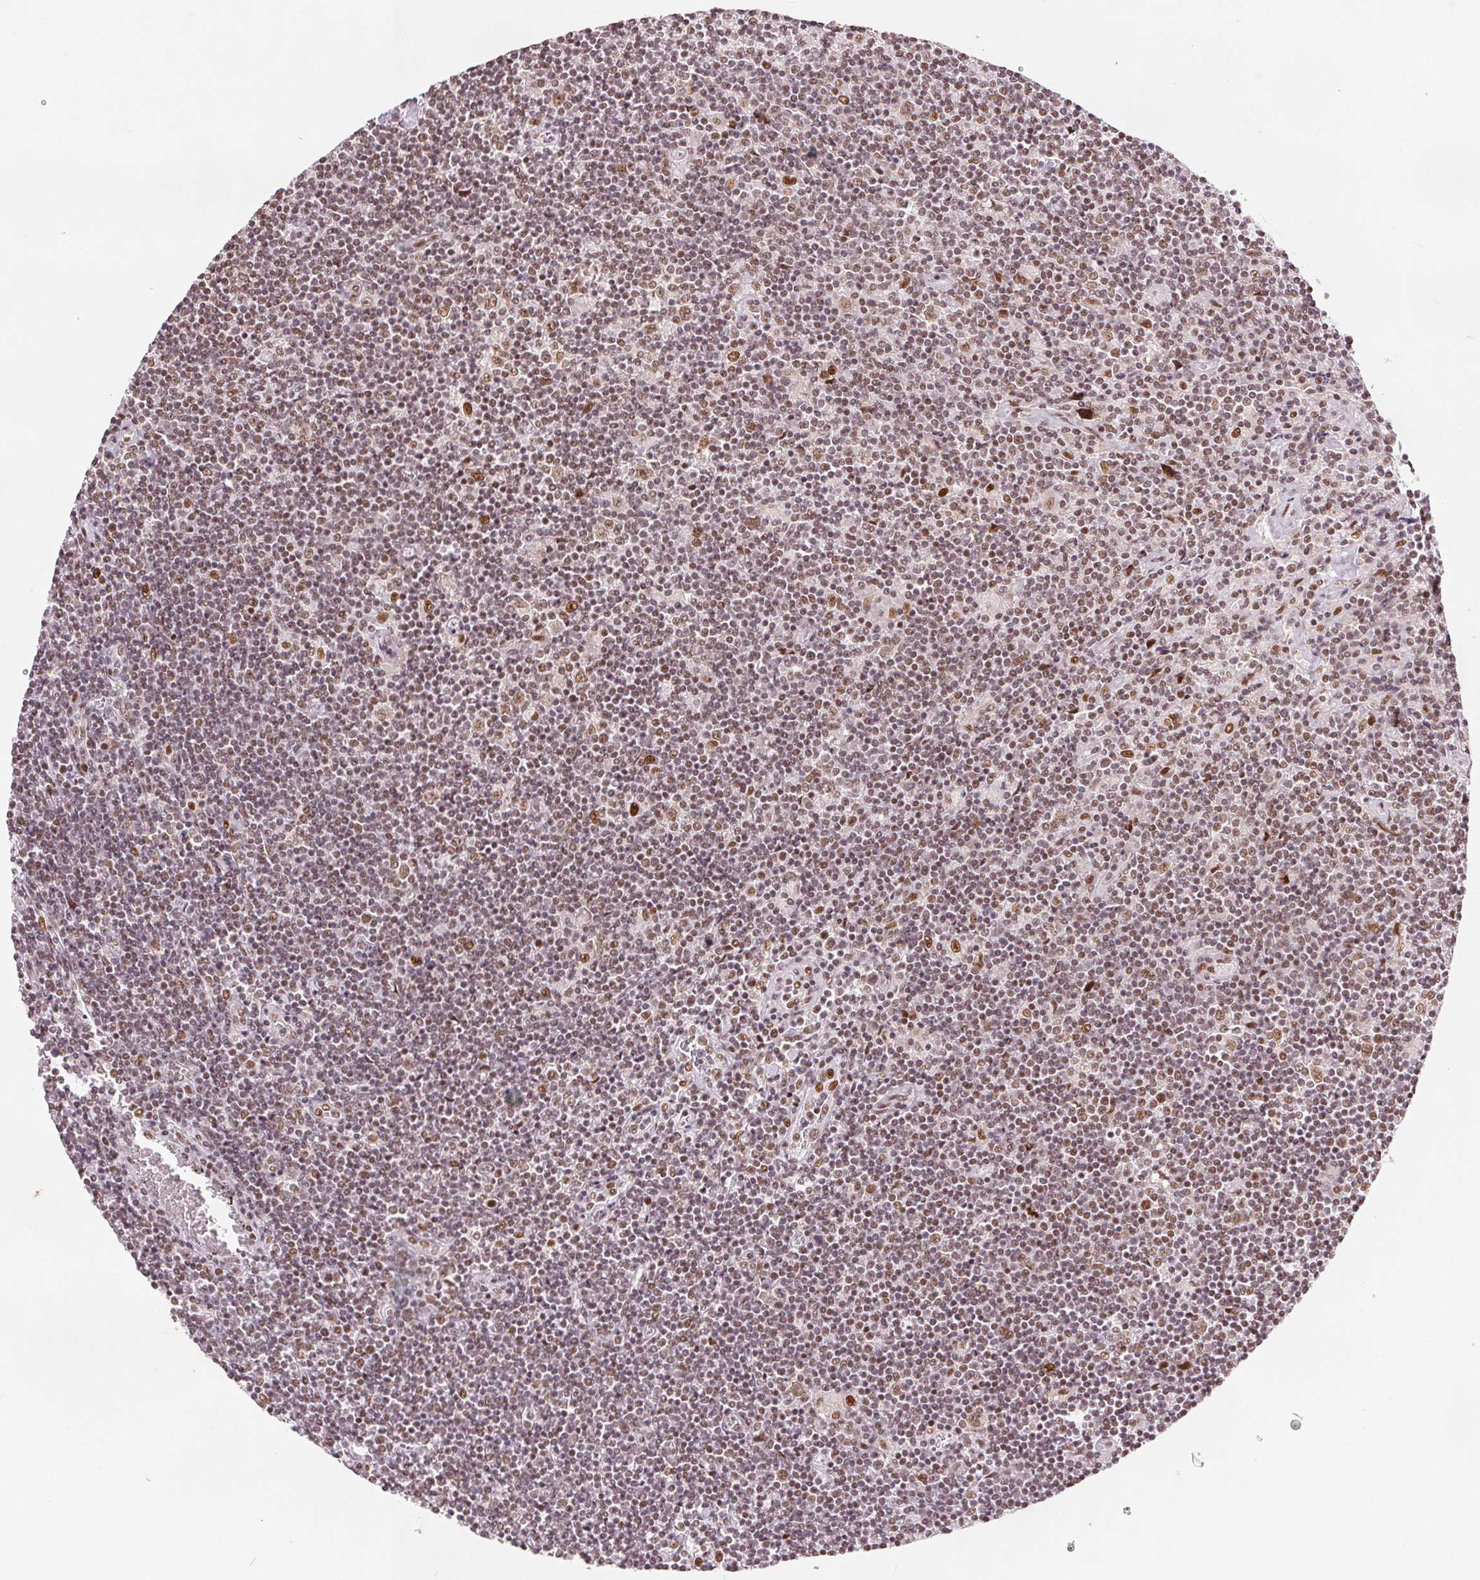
{"staining": {"intensity": "moderate", "quantity": ">75%", "location": "nuclear"}, "tissue": "lymphoma", "cell_type": "Tumor cells", "image_type": "cancer", "snomed": [{"axis": "morphology", "description": "Hodgkin's disease, NOS"}, {"axis": "topography", "description": "Lymph node"}], "caption": "About >75% of tumor cells in lymphoma reveal moderate nuclear protein staining as visualized by brown immunohistochemical staining.", "gene": "ZNF703", "patient": {"sex": "male", "age": 40}}